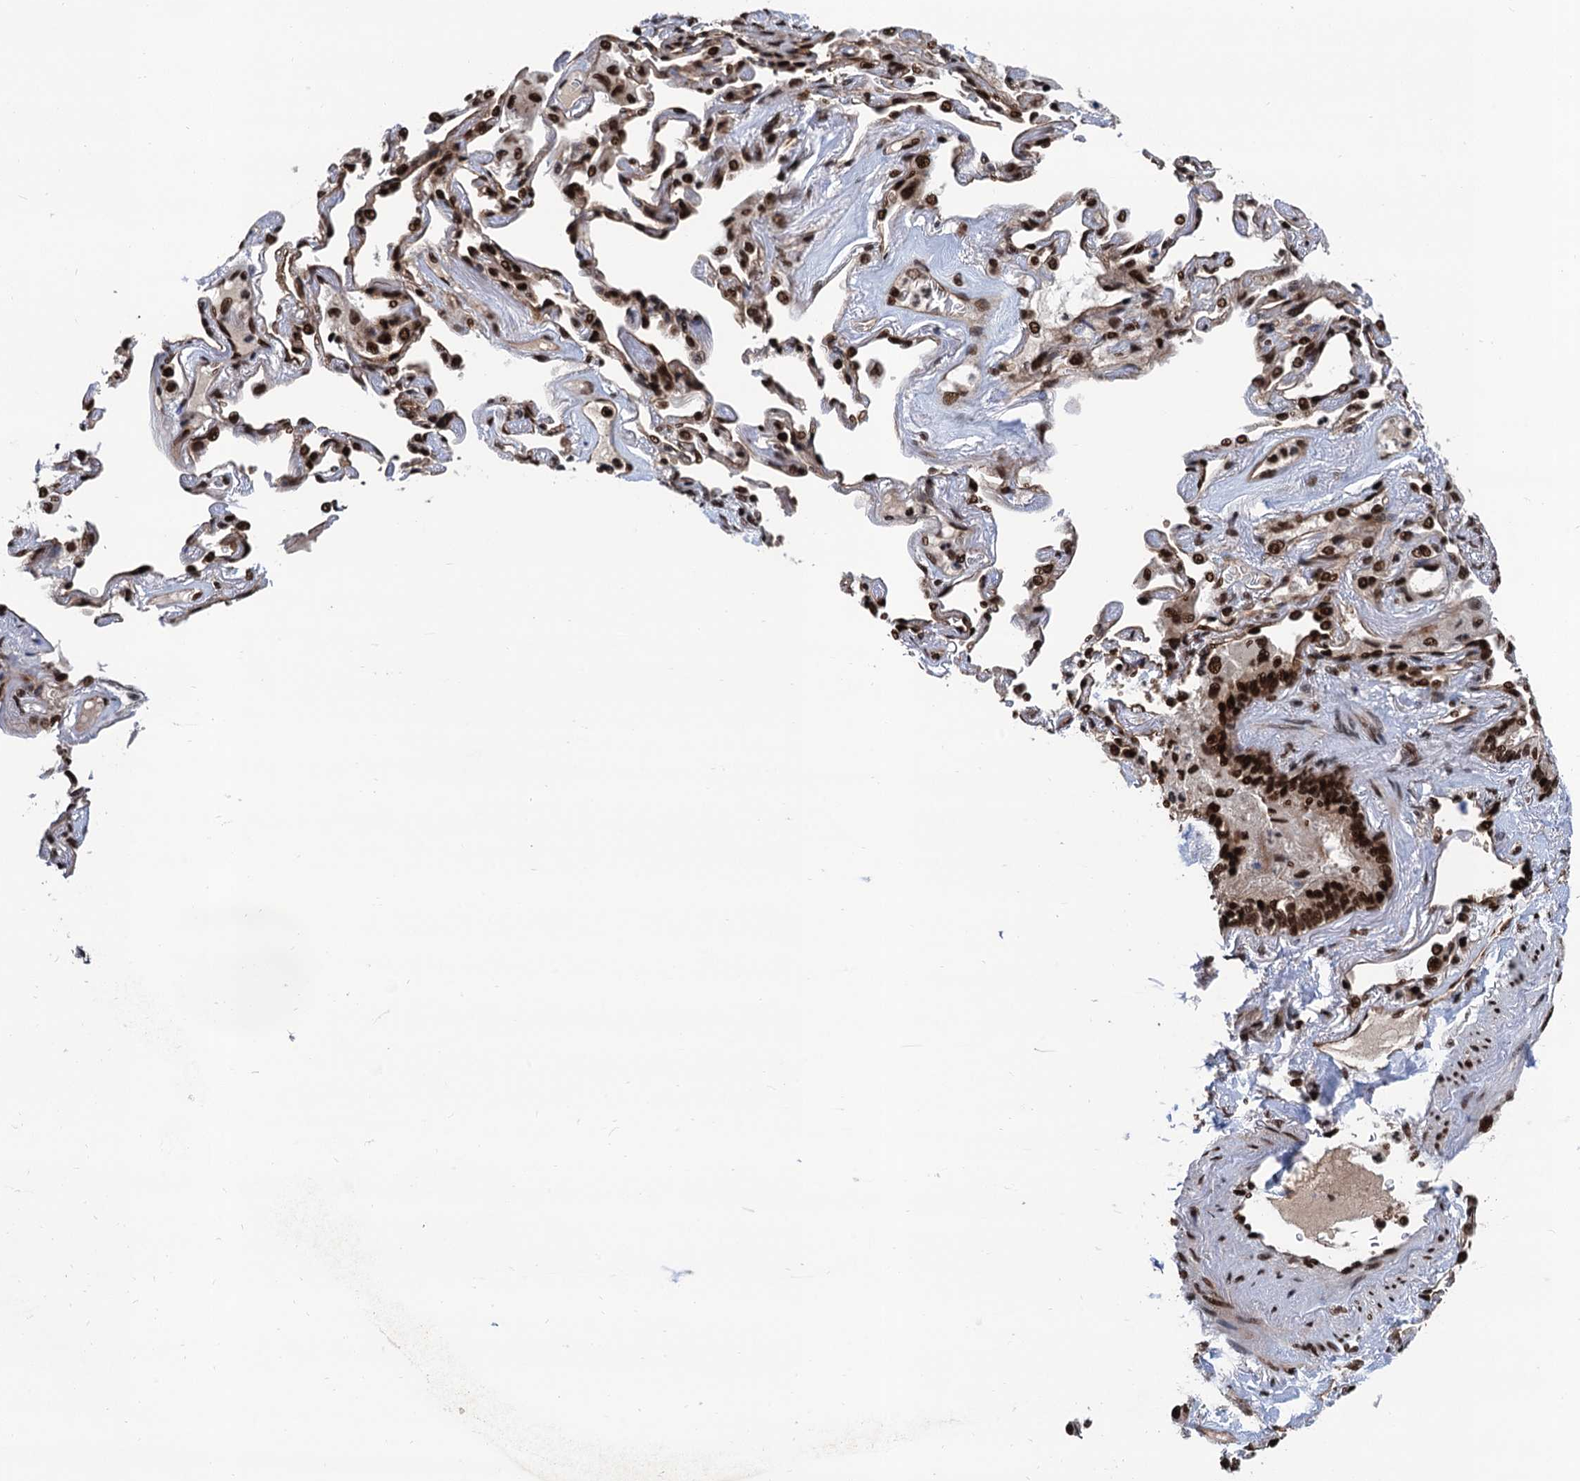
{"staining": {"intensity": "strong", "quantity": ">75%", "location": "cytoplasmic/membranous,nuclear"}, "tissue": "lung cancer", "cell_type": "Tumor cells", "image_type": "cancer", "snomed": [{"axis": "morphology", "description": "Adenocarcinoma, NOS"}, {"axis": "topography", "description": "Lung"}], "caption": "Immunohistochemical staining of human lung adenocarcinoma reveals high levels of strong cytoplasmic/membranous and nuclear protein staining in approximately >75% of tumor cells. Nuclei are stained in blue.", "gene": "PPP4R1", "patient": {"sex": "female", "age": 69}}